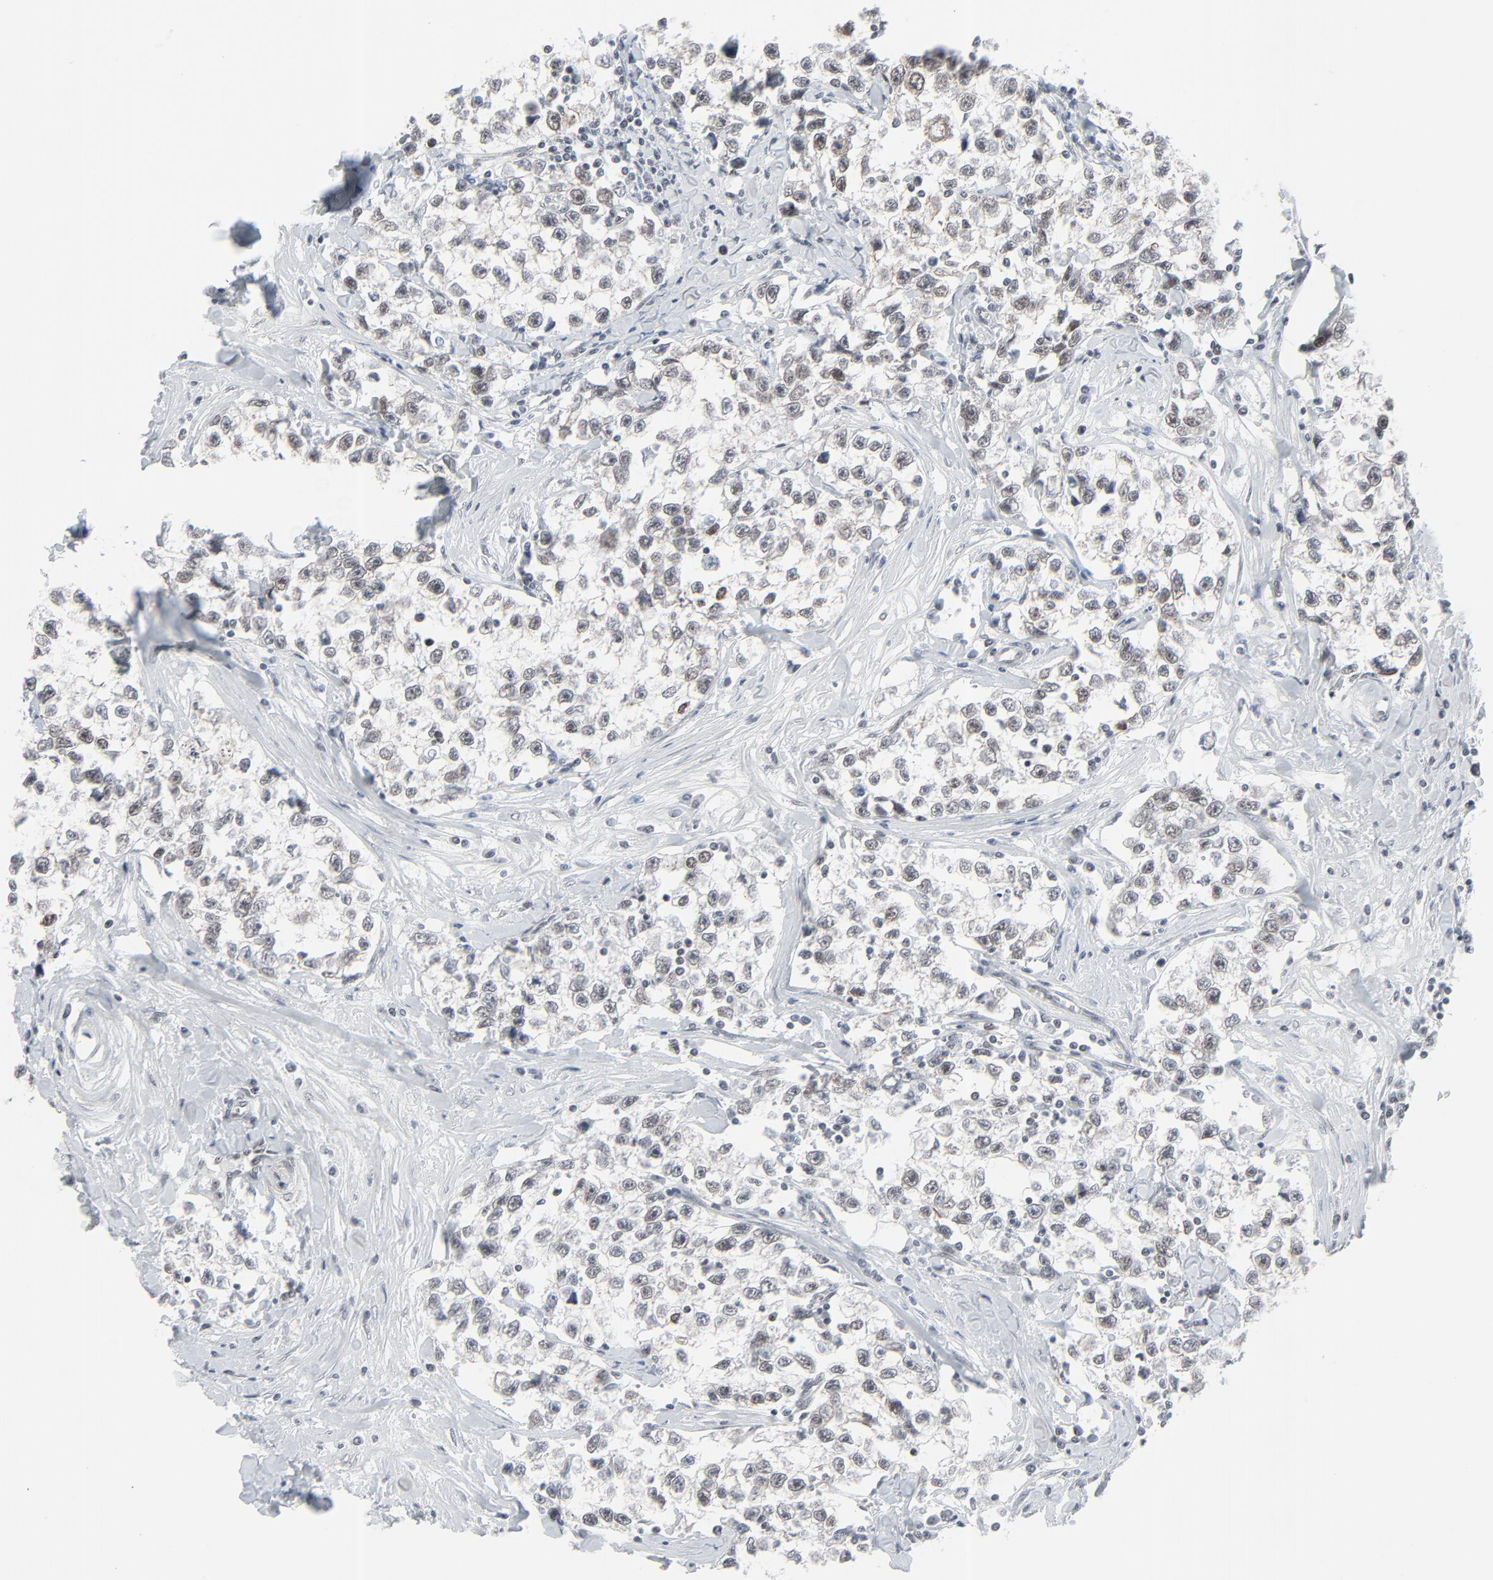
{"staining": {"intensity": "moderate", "quantity": "<25%", "location": "nuclear"}, "tissue": "testis cancer", "cell_type": "Tumor cells", "image_type": "cancer", "snomed": [{"axis": "morphology", "description": "Seminoma, NOS"}, {"axis": "morphology", "description": "Carcinoma, Embryonal, NOS"}, {"axis": "topography", "description": "Testis"}], "caption": "Moderate nuclear protein staining is appreciated in about <25% of tumor cells in testis cancer (seminoma).", "gene": "FBXO28", "patient": {"sex": "male", "age": 30}}